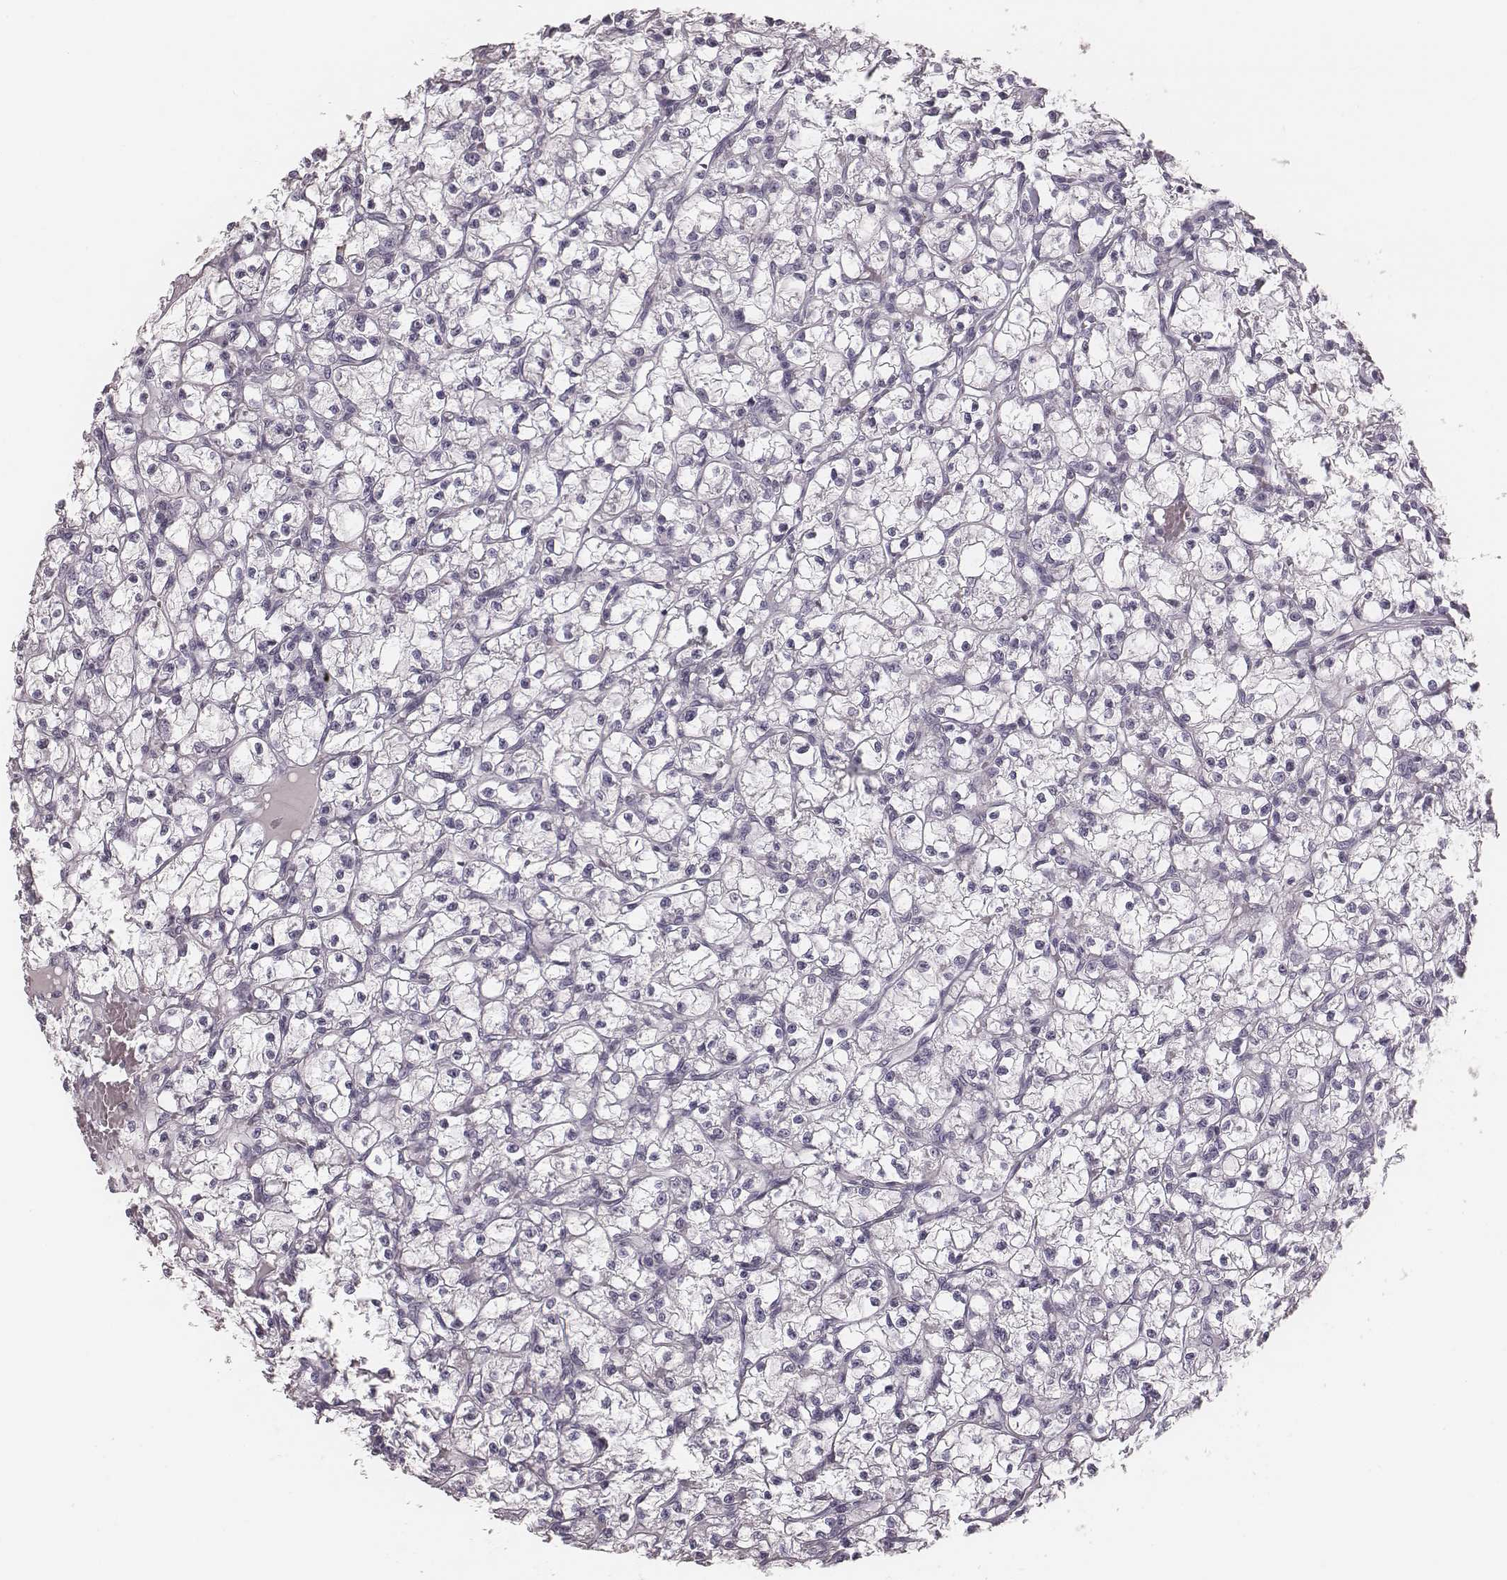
{"staining": {"intensity": "negative", "quantity": "none", "location": "none"}, "tissue": "renal cancer", "cell_type": "Tumor cells", "image_type": "cancer", "snomed": [{"axis": "morphology", "description": "Adenocarcinoma, NOS"}, {"axis": "topography", "description": "Kidney"}], "caption": "Tumor cells are negative for brown protein staining in renal cancer (adenocarcinoma). Brightfield microscopy of immunohistochemistry (IHC) stained with DAB (3,3'-diaminobenzidine) (brown) and hematoxylin (blue), captured at high magnification.", "gene": "SPA17", "patient": {"sex": "female", "age": 59}}